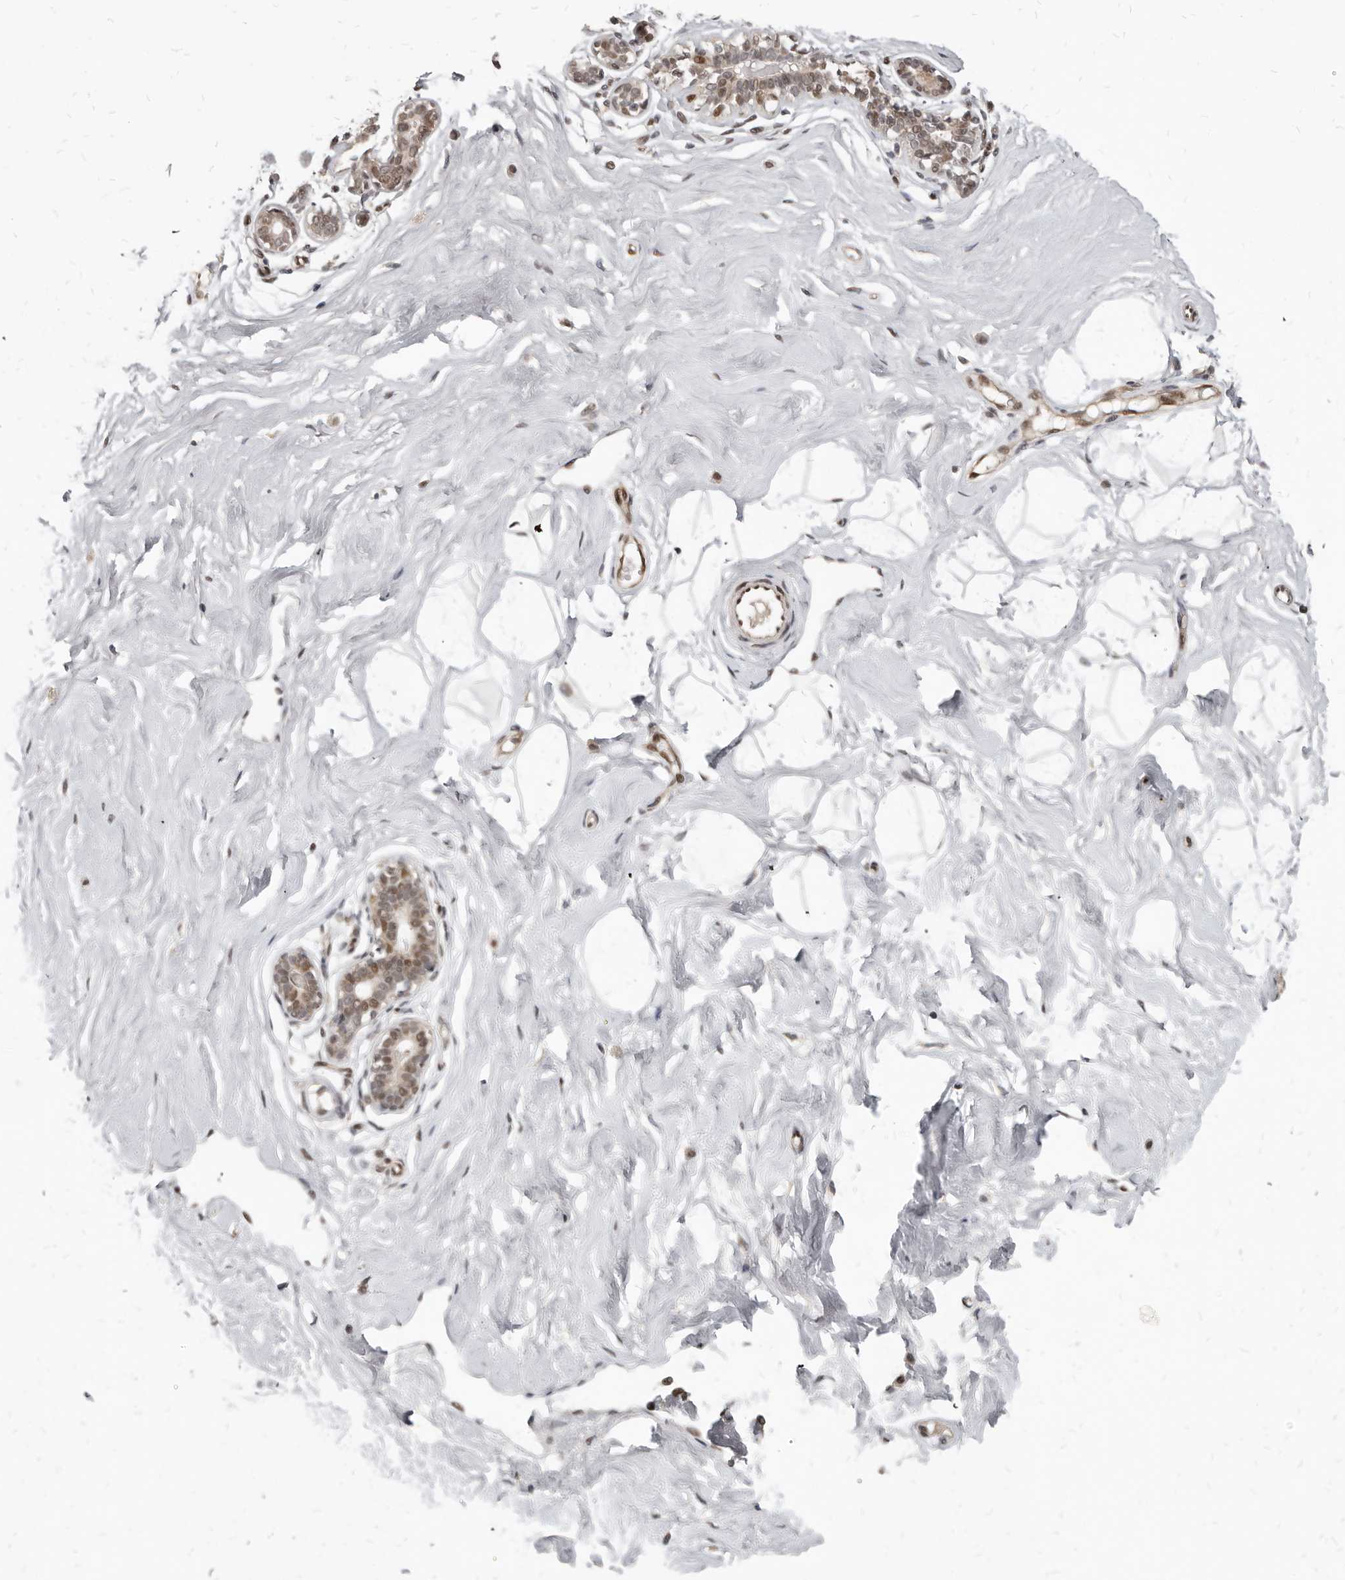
{"staining": {"intensity": "negative", "quantity": "none", "location": "none"}, "tissue": "breast", "cell_type": "Adipocytes", "image_type": "normal", "snomed": [{"axis": "morphology", "description": "Normal tissue, NOS"}, {"axis": "morphology", "description": "Adenoma, NOS"}, {"axis": "topography", "description": "Breast"}], "caption": "A high-resolution image shows immunohistochemistry (IHC) staining of normal breast, which demonstrates no significant positivity in adipocytes.", "gene": "ATF5", "patient": {"sex": "female", "age": 23}}